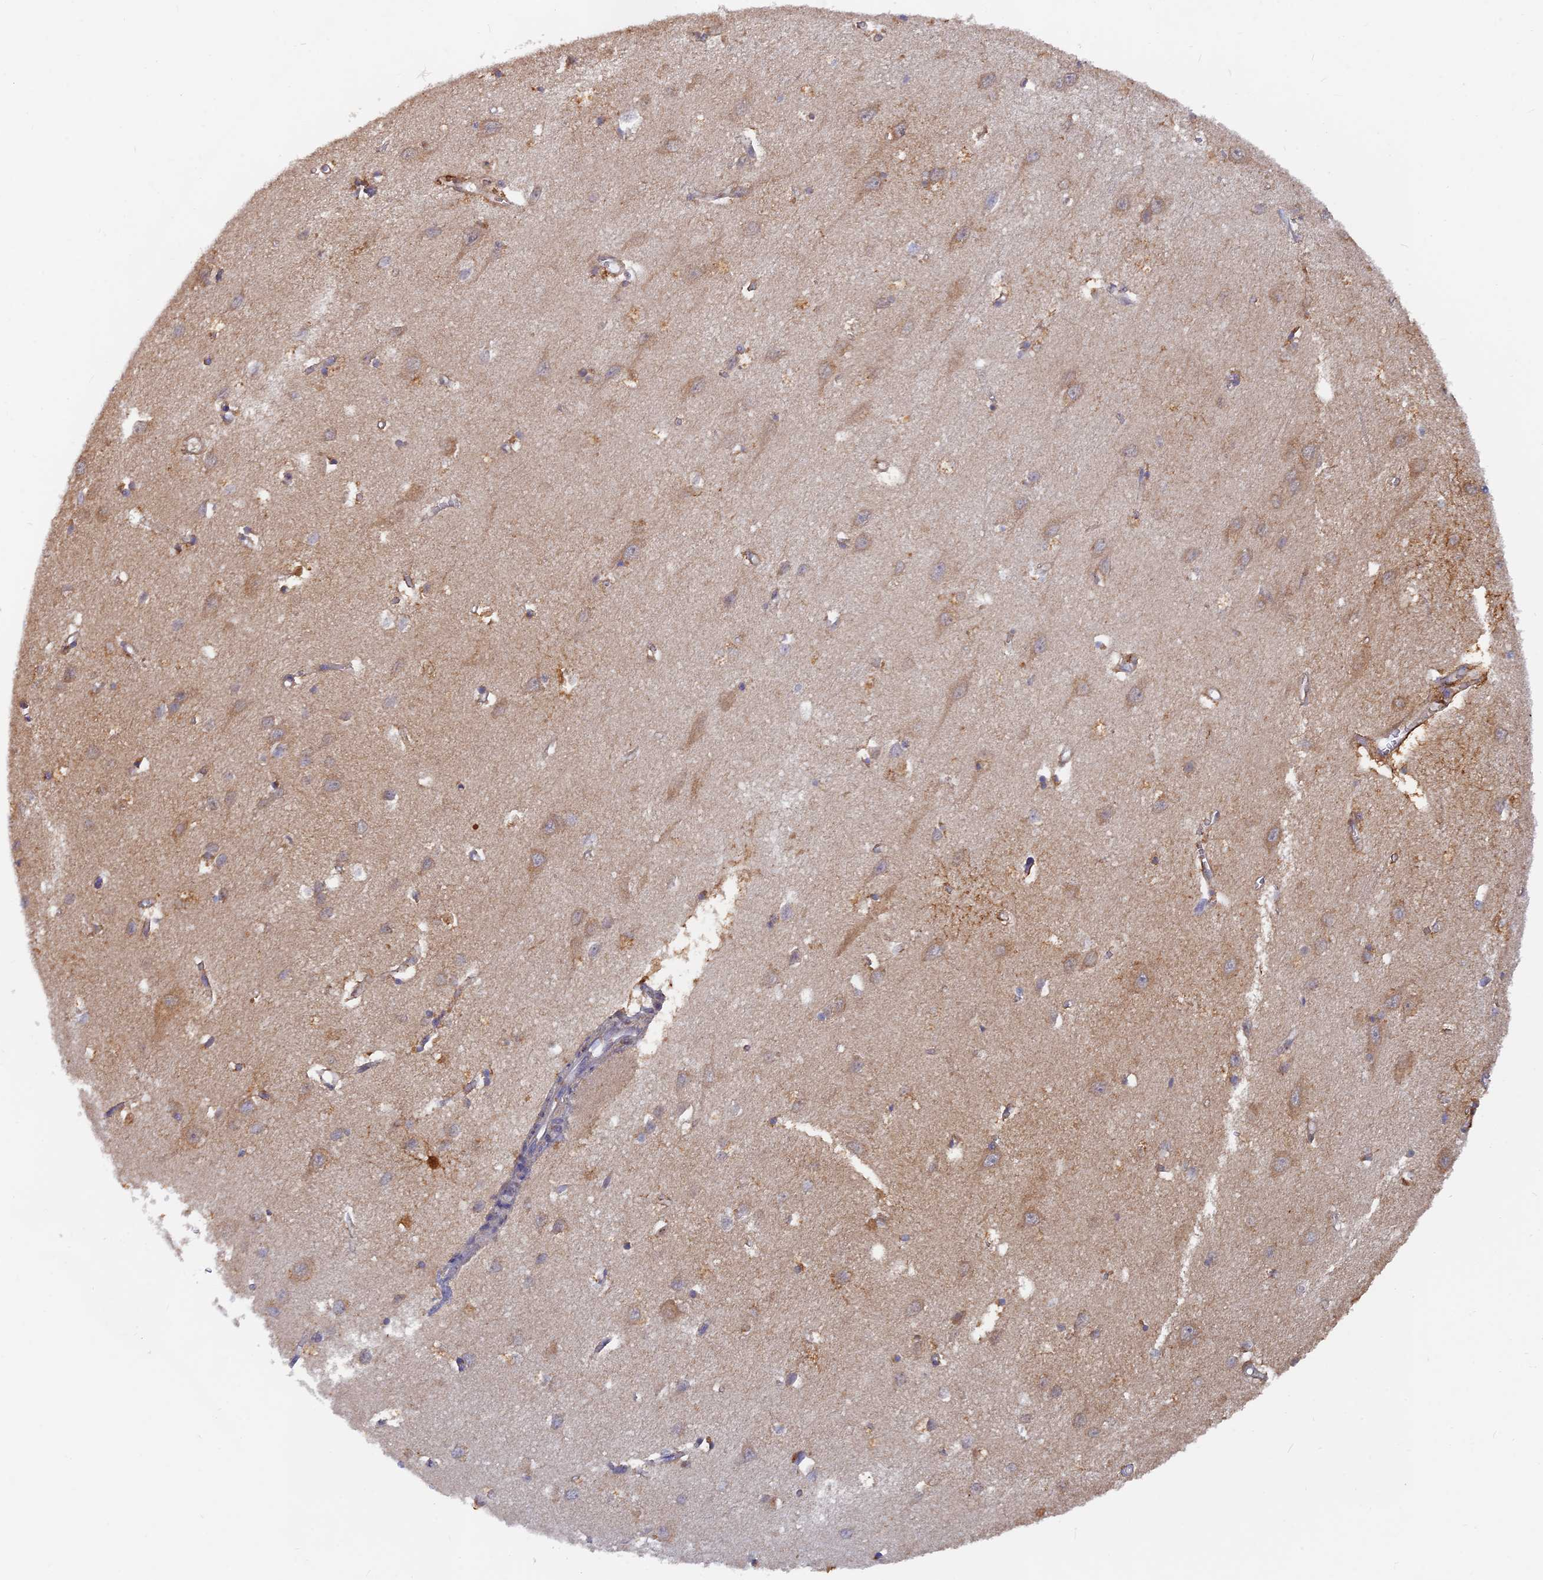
{"staining": {"intensity": "negative", "quantity": "none", "location": "none"}, "tissue": "cerebral cortex", "cell_type": "Endothelial cells", "image_type": "normal", "snomed": [{"axis": "morphology", "description": "Normal tissue, NOS"}, {"axis": "topography", "description": "Cerebral cortex"}], "caption": "The immunohistochemistry (IHC) histopathology image has no significant staining in endothelial cells of cerebral cortex.", "gene": "LRIF1", "patient": {"sex": "female", "age": 64}}